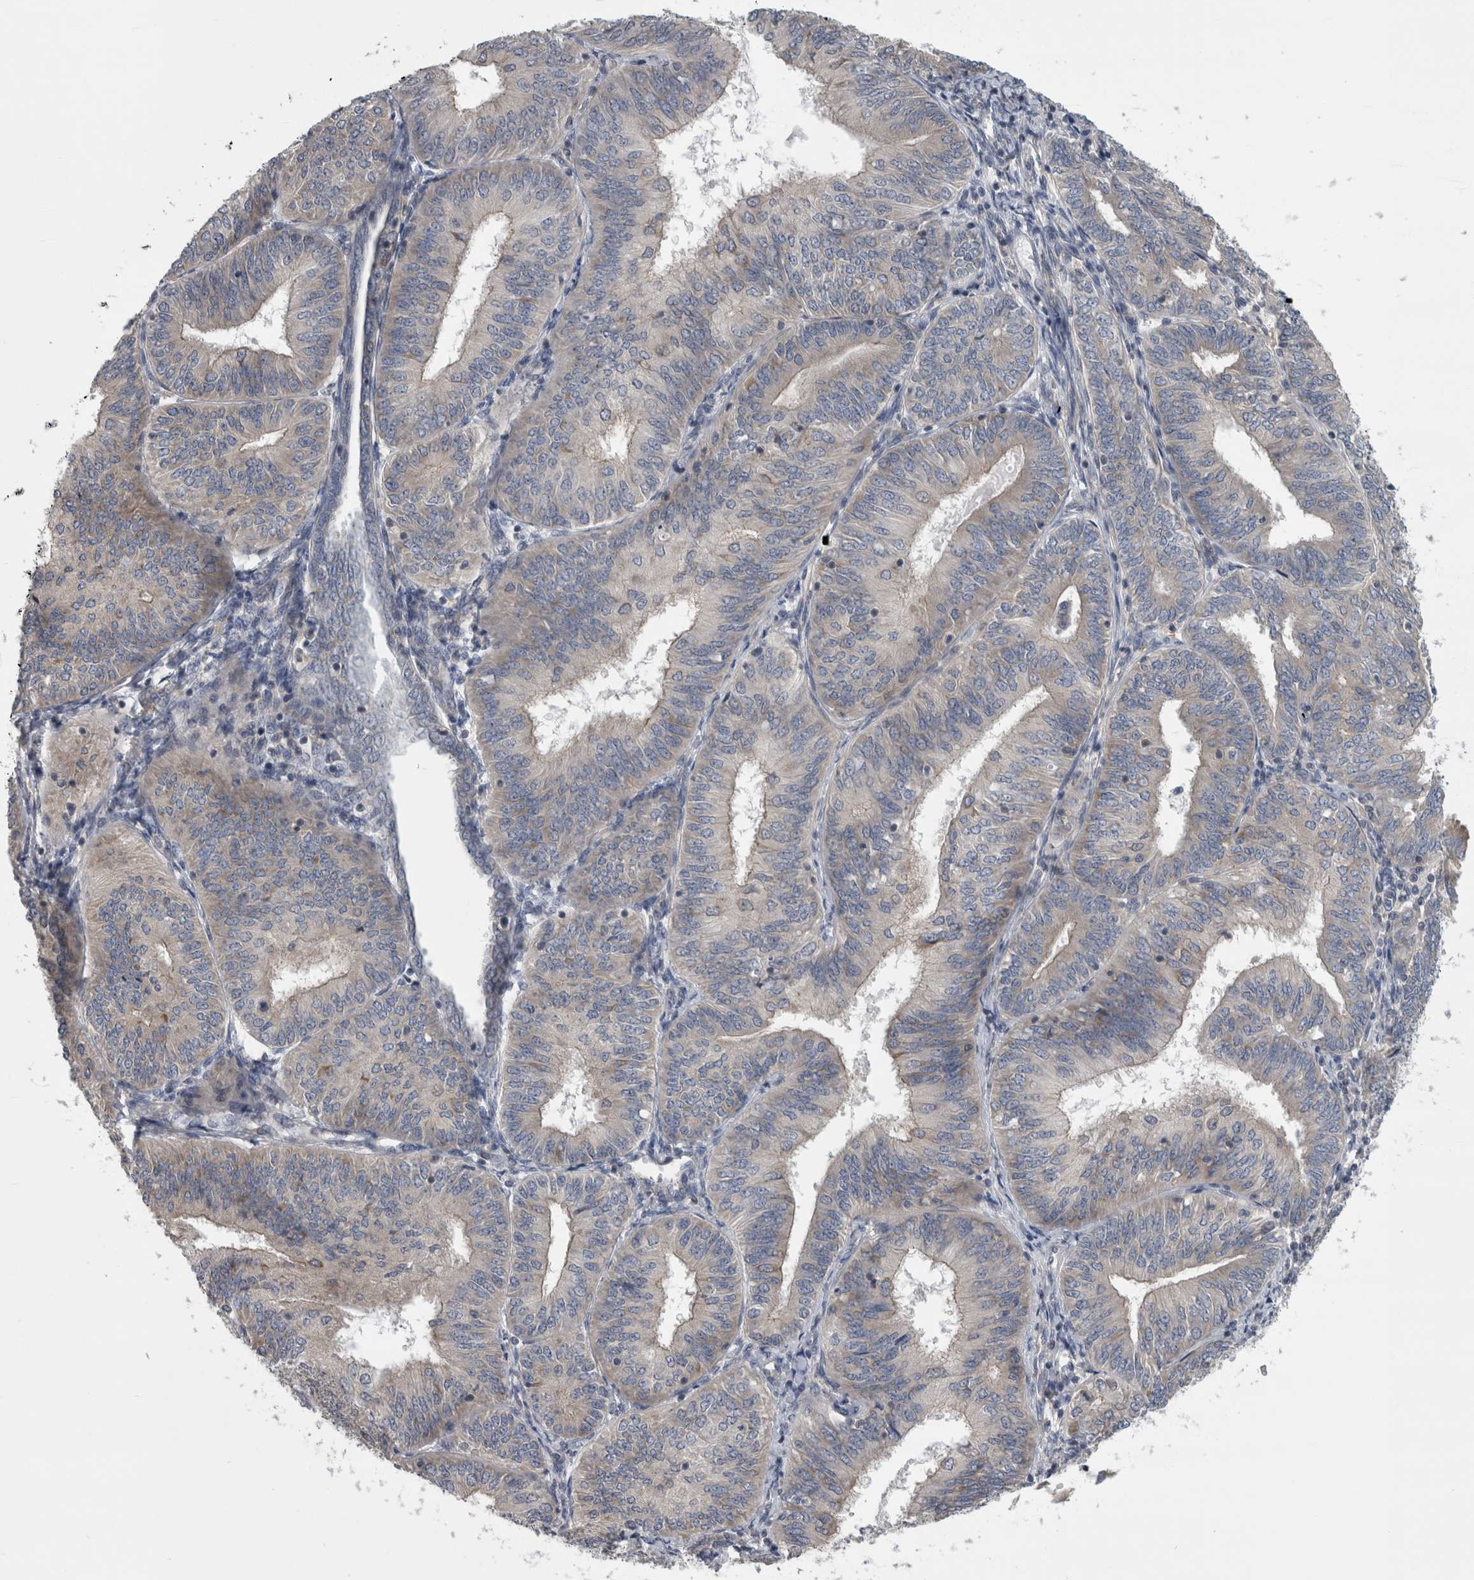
{"staining": {"intensity": "weak", "quantity": "<25%", "location": "cytoplasmic/membranous"}, "tissue": "endometrial cancer", "cell_type": "Tumor cells", "image_type": "cancer", "snomed": [{"axis": "morphology", "description": "Adenocarcinoma, NOS"}, {"axis": "topography", "description": "Endometrium"}], "caption": "A micrograph of adenocarcinoma (endometrial) stained for a protein displays no brown staining in tumor cells. (Stains: DAB (3,3'-diaminobenzidine) immunohistochemistry with hematoxylin counter stain, Microscopy: brightfield microscopy at high magnification).", "gene": "PRRC2C", "patient": {"sex": "female", "age": 58}}